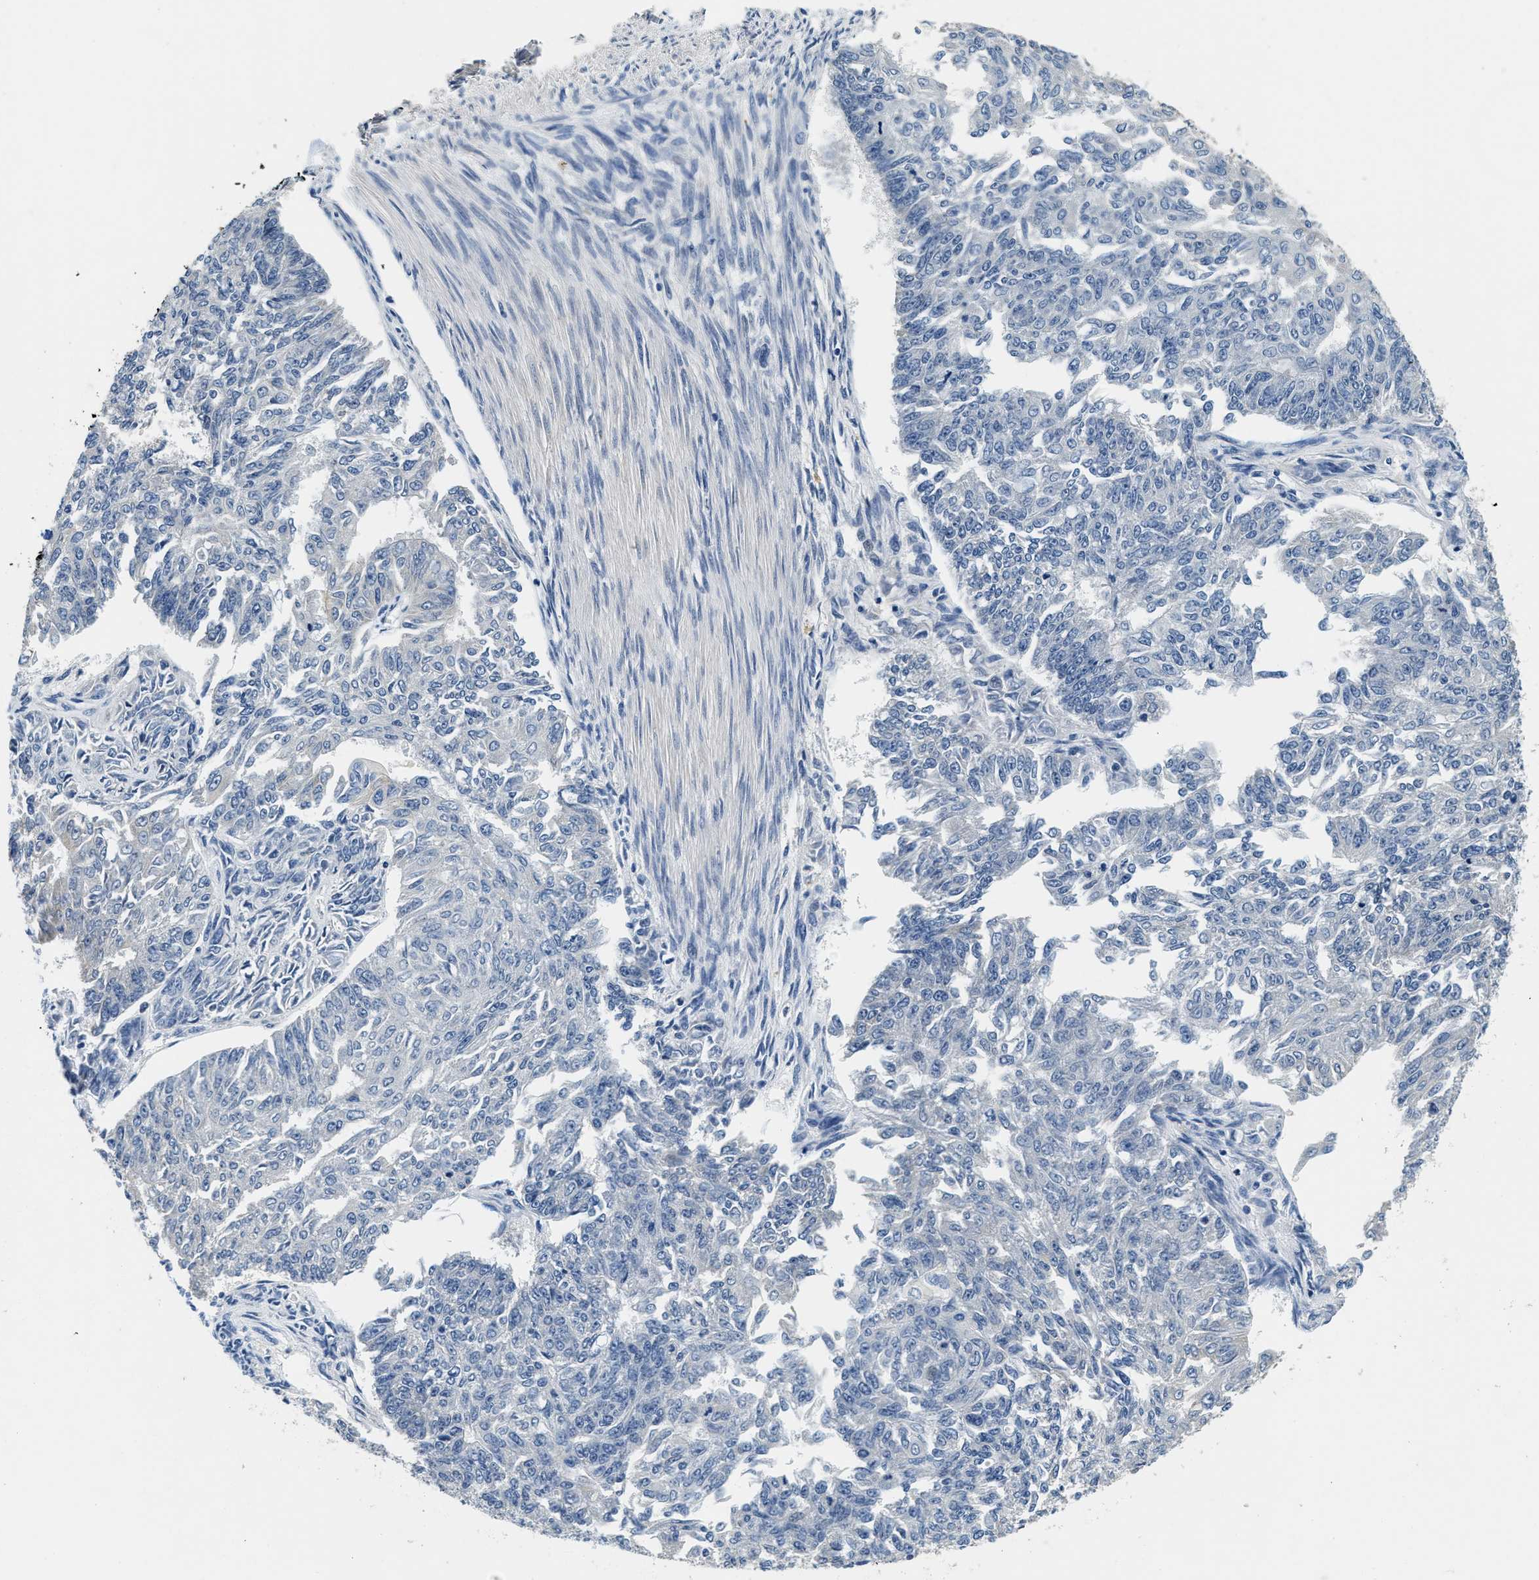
{"staining": {"intensity": "negative", "quantity": "none", "location": "none"}, "tissue": "endometrial cancer", "cell_type": "Tumor cells", "image_type": "cancer", "snomed": [{"axis": "morphology", "description": "Adenocarcinoma, NOS"}, {"axis": "topography", "description": "Endometrium"}], "caption": "Immunohistochemical staining of adenocarcinoma (endometrial) shows no significant positivity in tumor cells.", "gene": "ALDH3A2", "patient": {"sex": "female", "age": 32}}